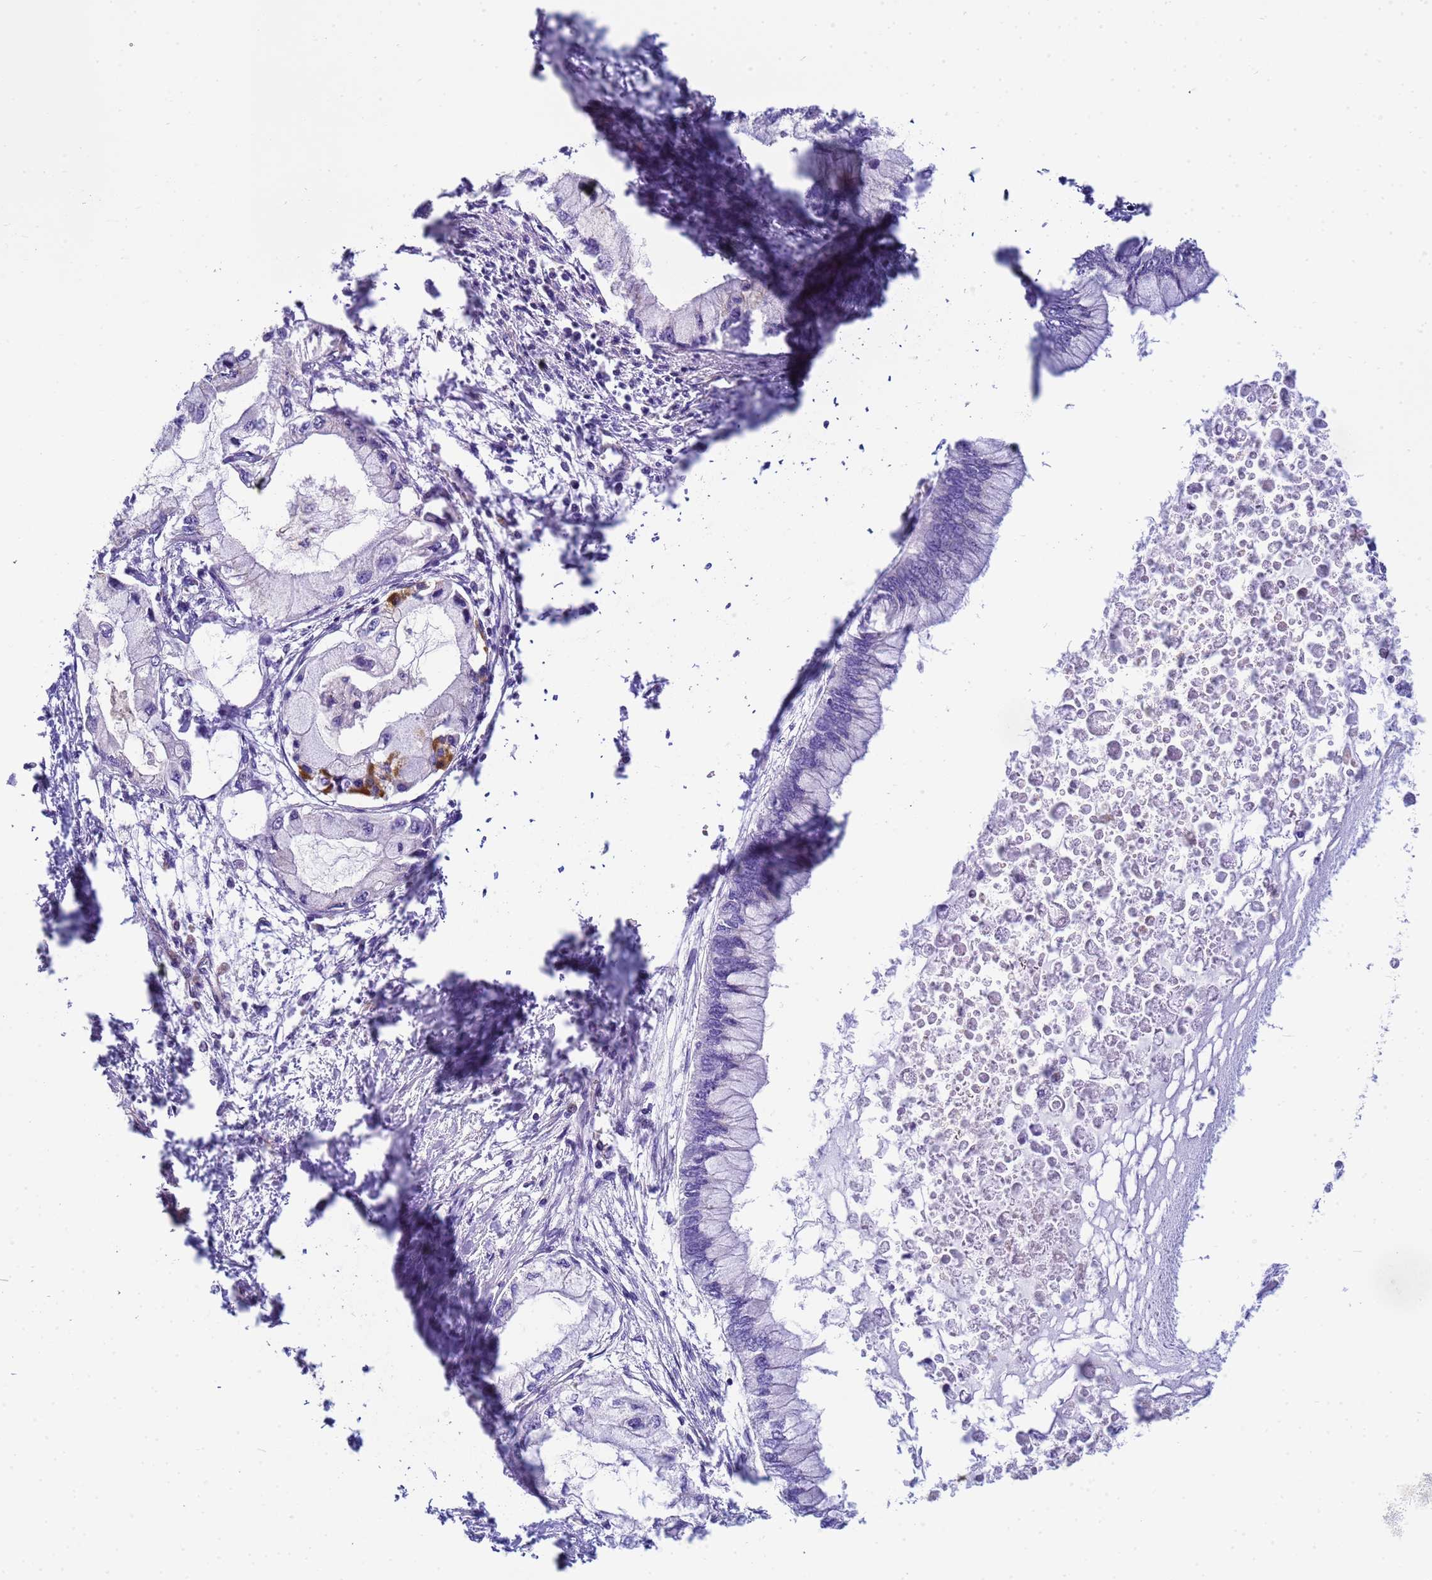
{"staining": {"intensity": "negative", "quantity": "none", "location": "none"}, "tissue": "pancreatic cancer", "cell_type": "Tumor cells", "image_type": "cancer", "snomed": [{"axis": "morphology", "description": "Adenocarcinoma, NOS"}, {"axis": "topography", "description": "Pancreas"}], "caption": "An IHC micrograph of adenocarcinoma (pancreatic) is shown. There is no staining in tumor cells of adenocarcinoma (pancreatic).", "gene": "UBXN2B", "patient": {"sex": "male", "age": 48}}